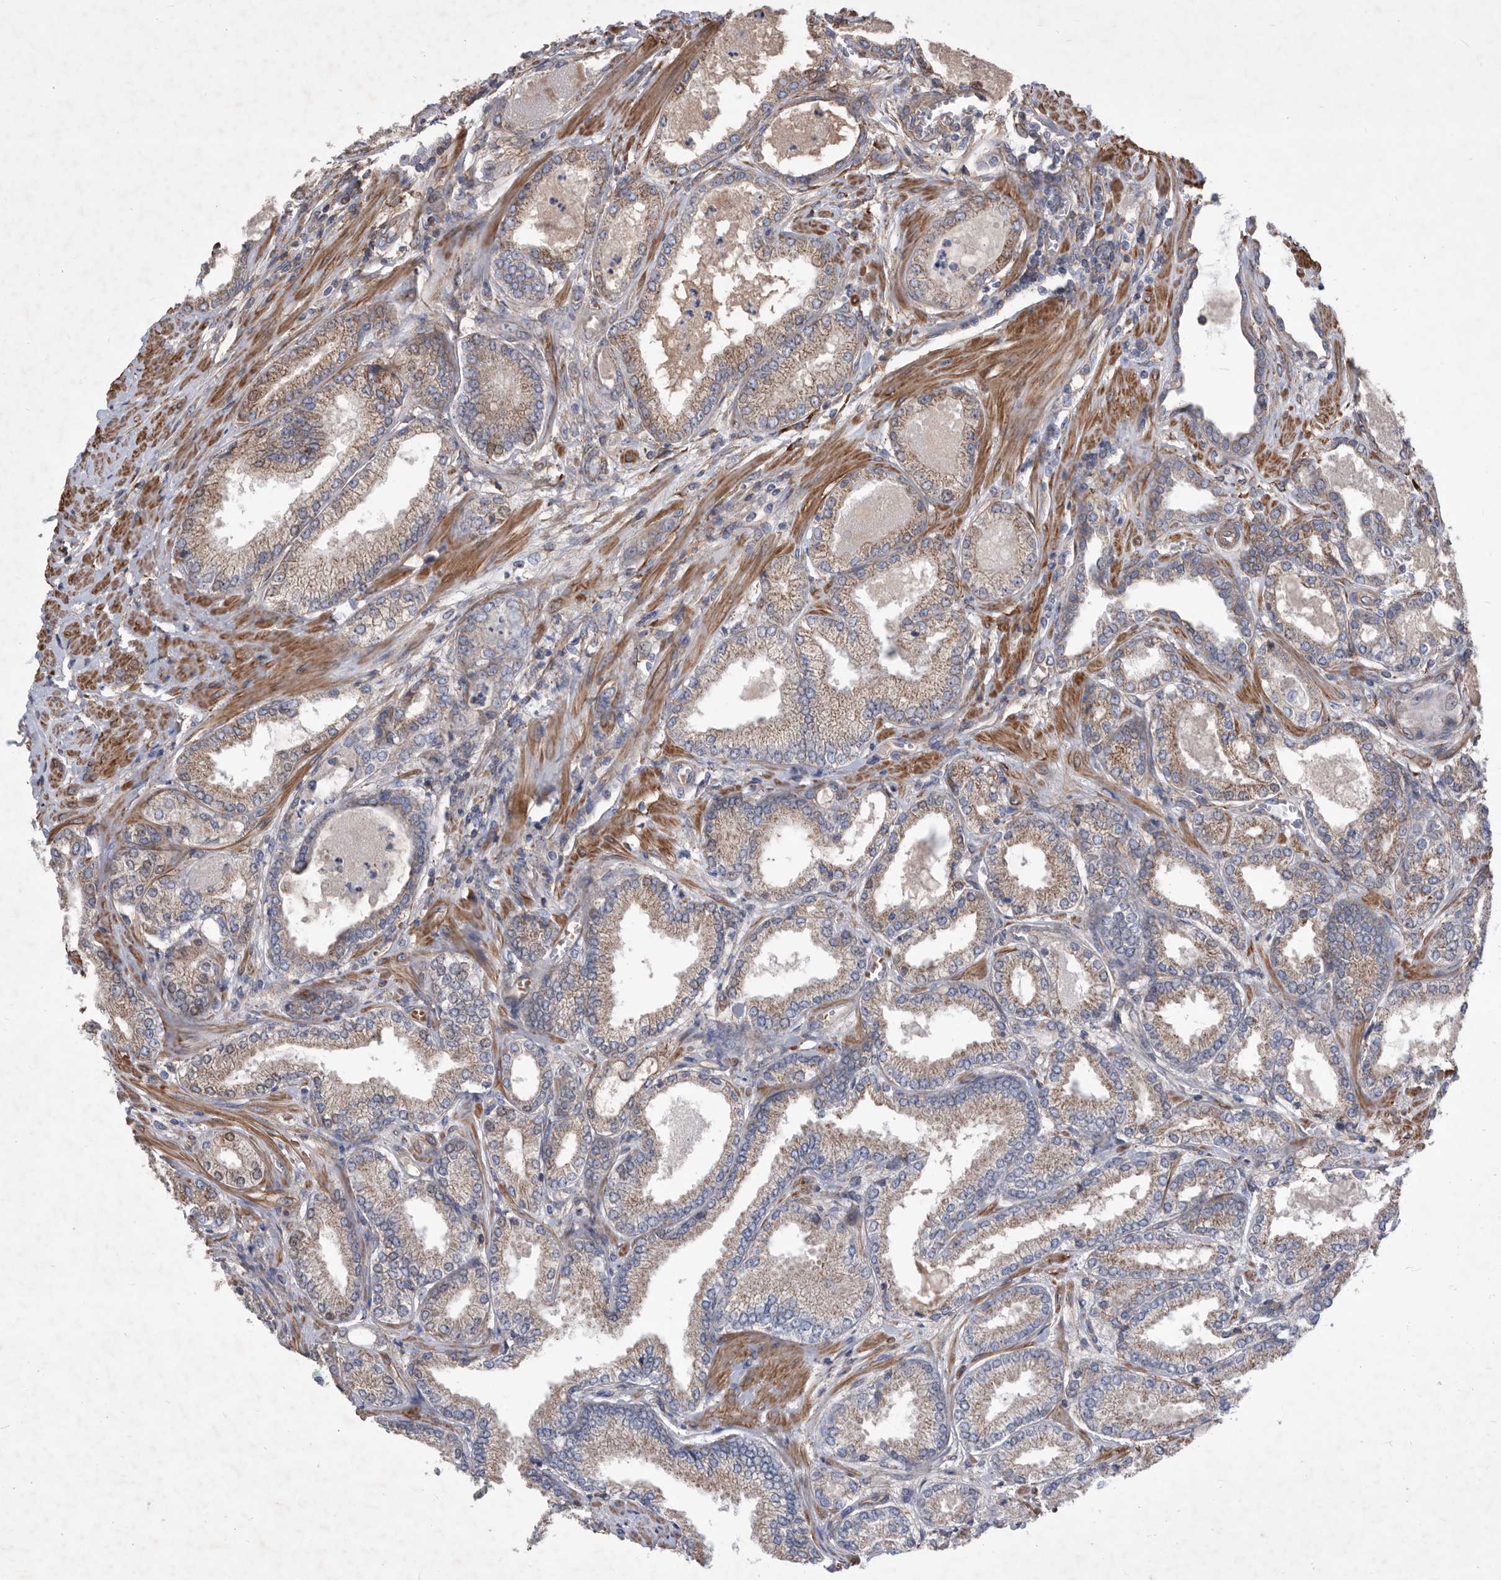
{"staining": {"intensity": "weak", "quantity": ">75%", "location": "cytoplasmic/membranous"}, "tissue": "prostate cancer", "cell_type": "Tumor cells", "image_type": "cancer", "snomed": [{"axis": "morphology", "description": "Adenocarcinoma, Low grade"}, {"axis": "topography", "description": "Prostate"}], "caption": "Brown immunohistochemical staining in human prostate cancer reveals weak cytoplasmic/membranous expression in approximately >75% of tumor cells.", "gene": "ATP13A3", "patient": {"sex": "male", "age": 62}}